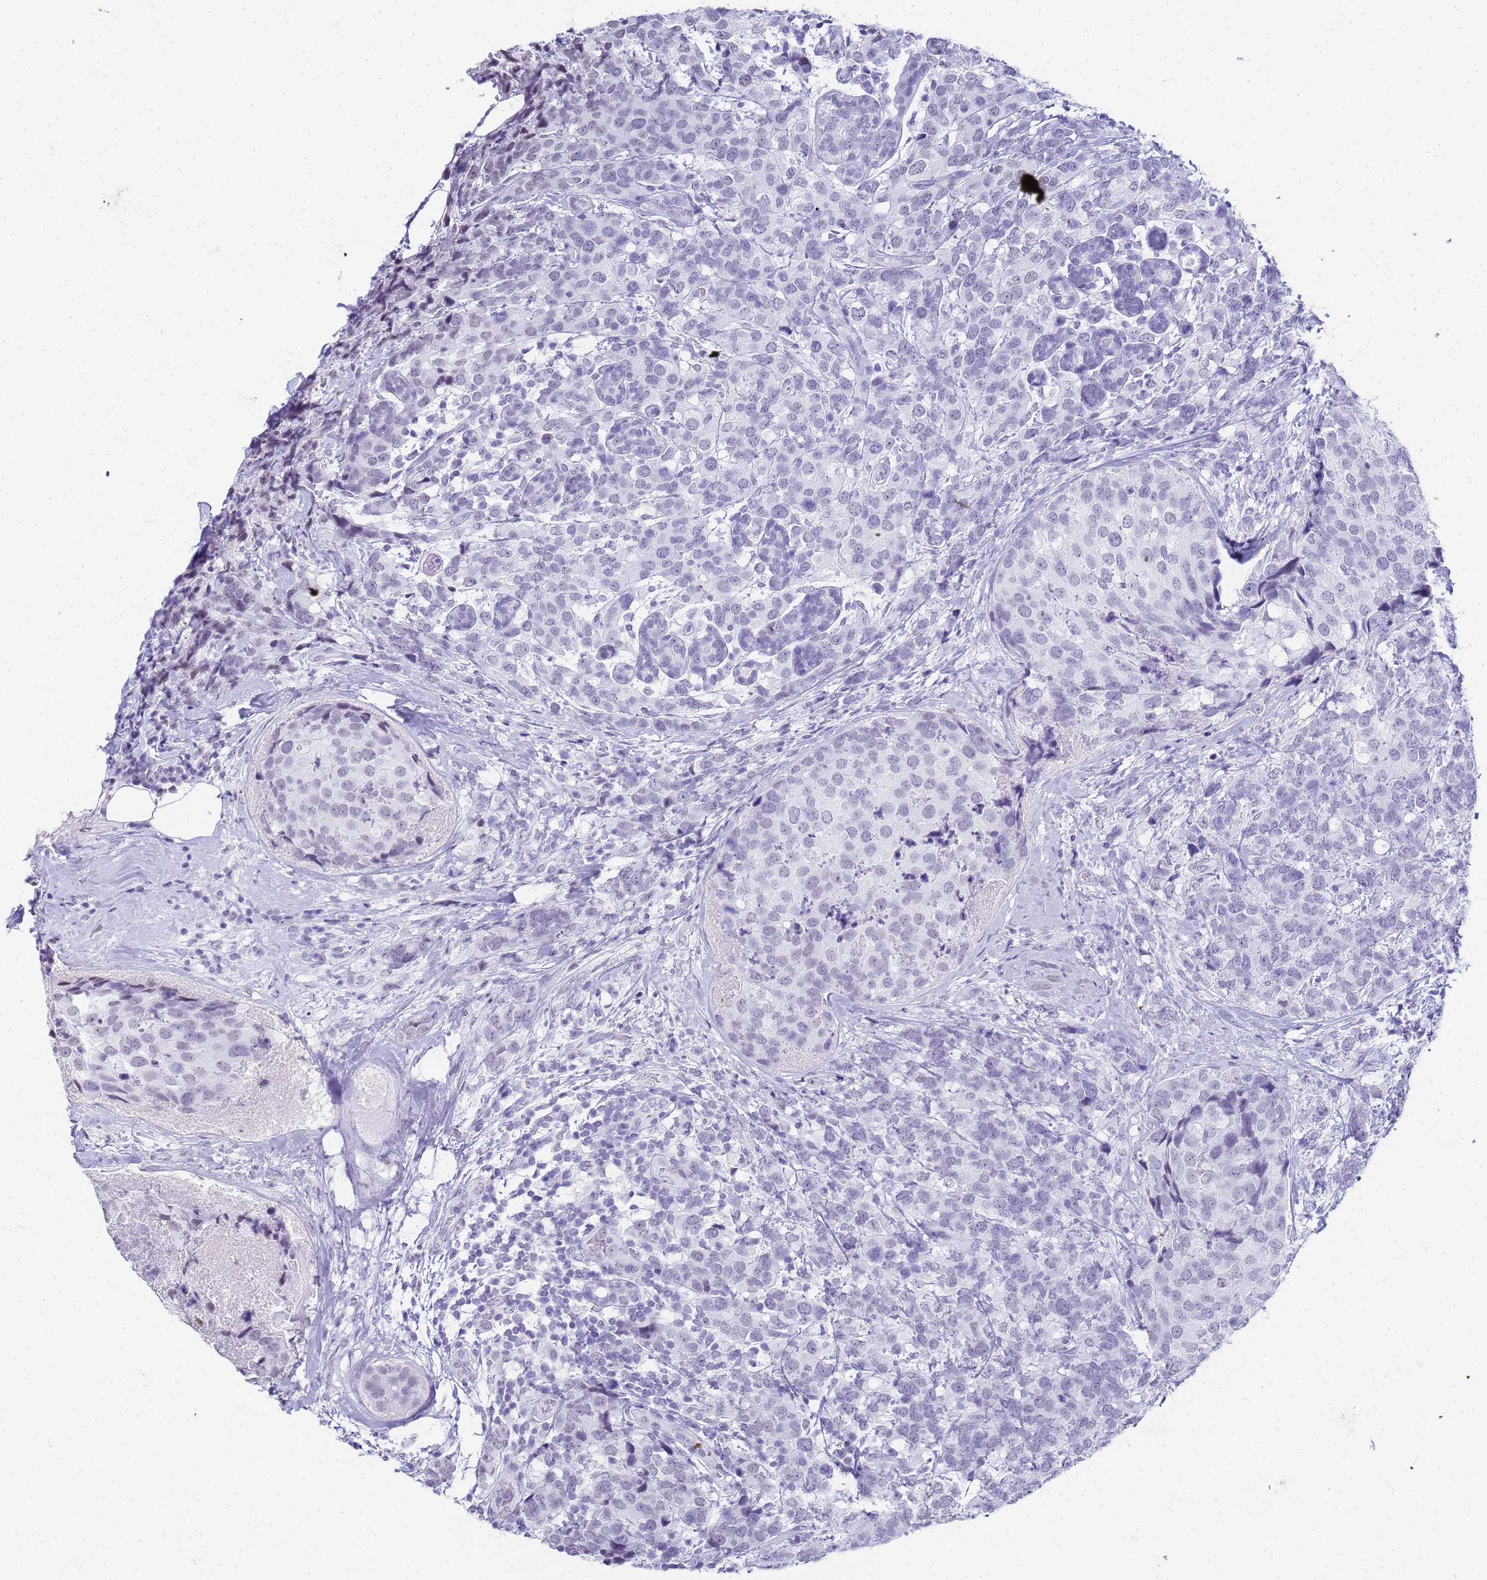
{"staining": {"intensity": "negative", "quantity": "none", "location": "none"}, "tissue": "breast cancer", "cell_type": "Tumor cells", "image_type": "cancer", "snomed": [{"axis": "morphology", "description": "Lobular carcinoma"}, {"axis": "topography", "description": "Breast"}], "caption": "An image of human breast cancer (lobular carcinoma) is negative for staining in tumor cells.", "gene": "SLC7A9", "patient": {"sex": "female", "age": 59}}